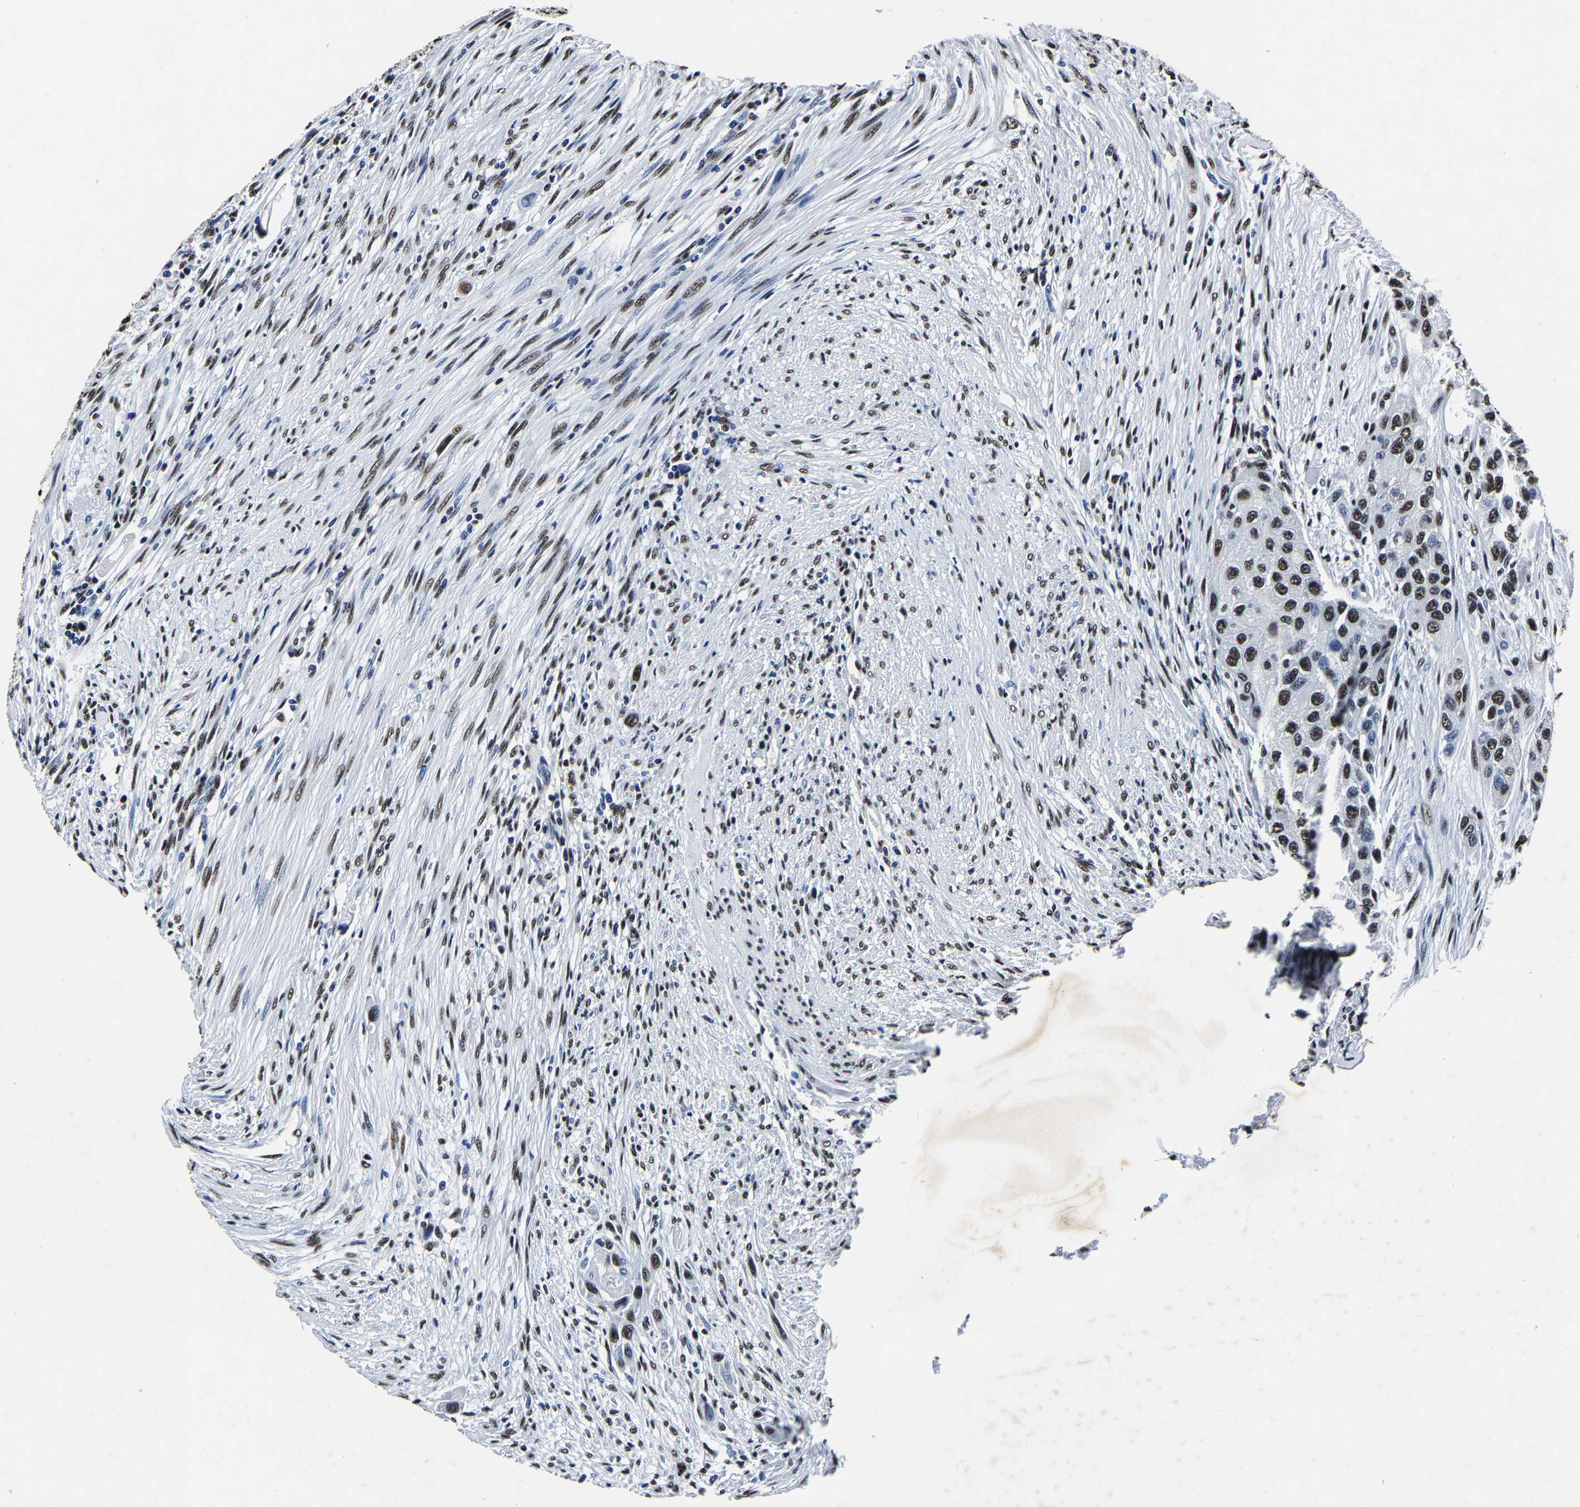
{"staining": {"intensity": "moderate", "quantity": ">75%", "location": "nuclear"}, "tissue": "urothelial cancer", "cell_type": "Tumor cells", "image_type": "cancer", "snomed": [{"axis": "morphology", "description": "Urothelial carcinoma, High grade"}, {"axis": "topography", "description": "Urinary bladder"}], "caption": "Protein staining displays moderate nuclear staining in approximately >75% of tumor cells in urothelial cancer.", "gene": "RBM45", "patient": {"sex": "female", "age": 56}}